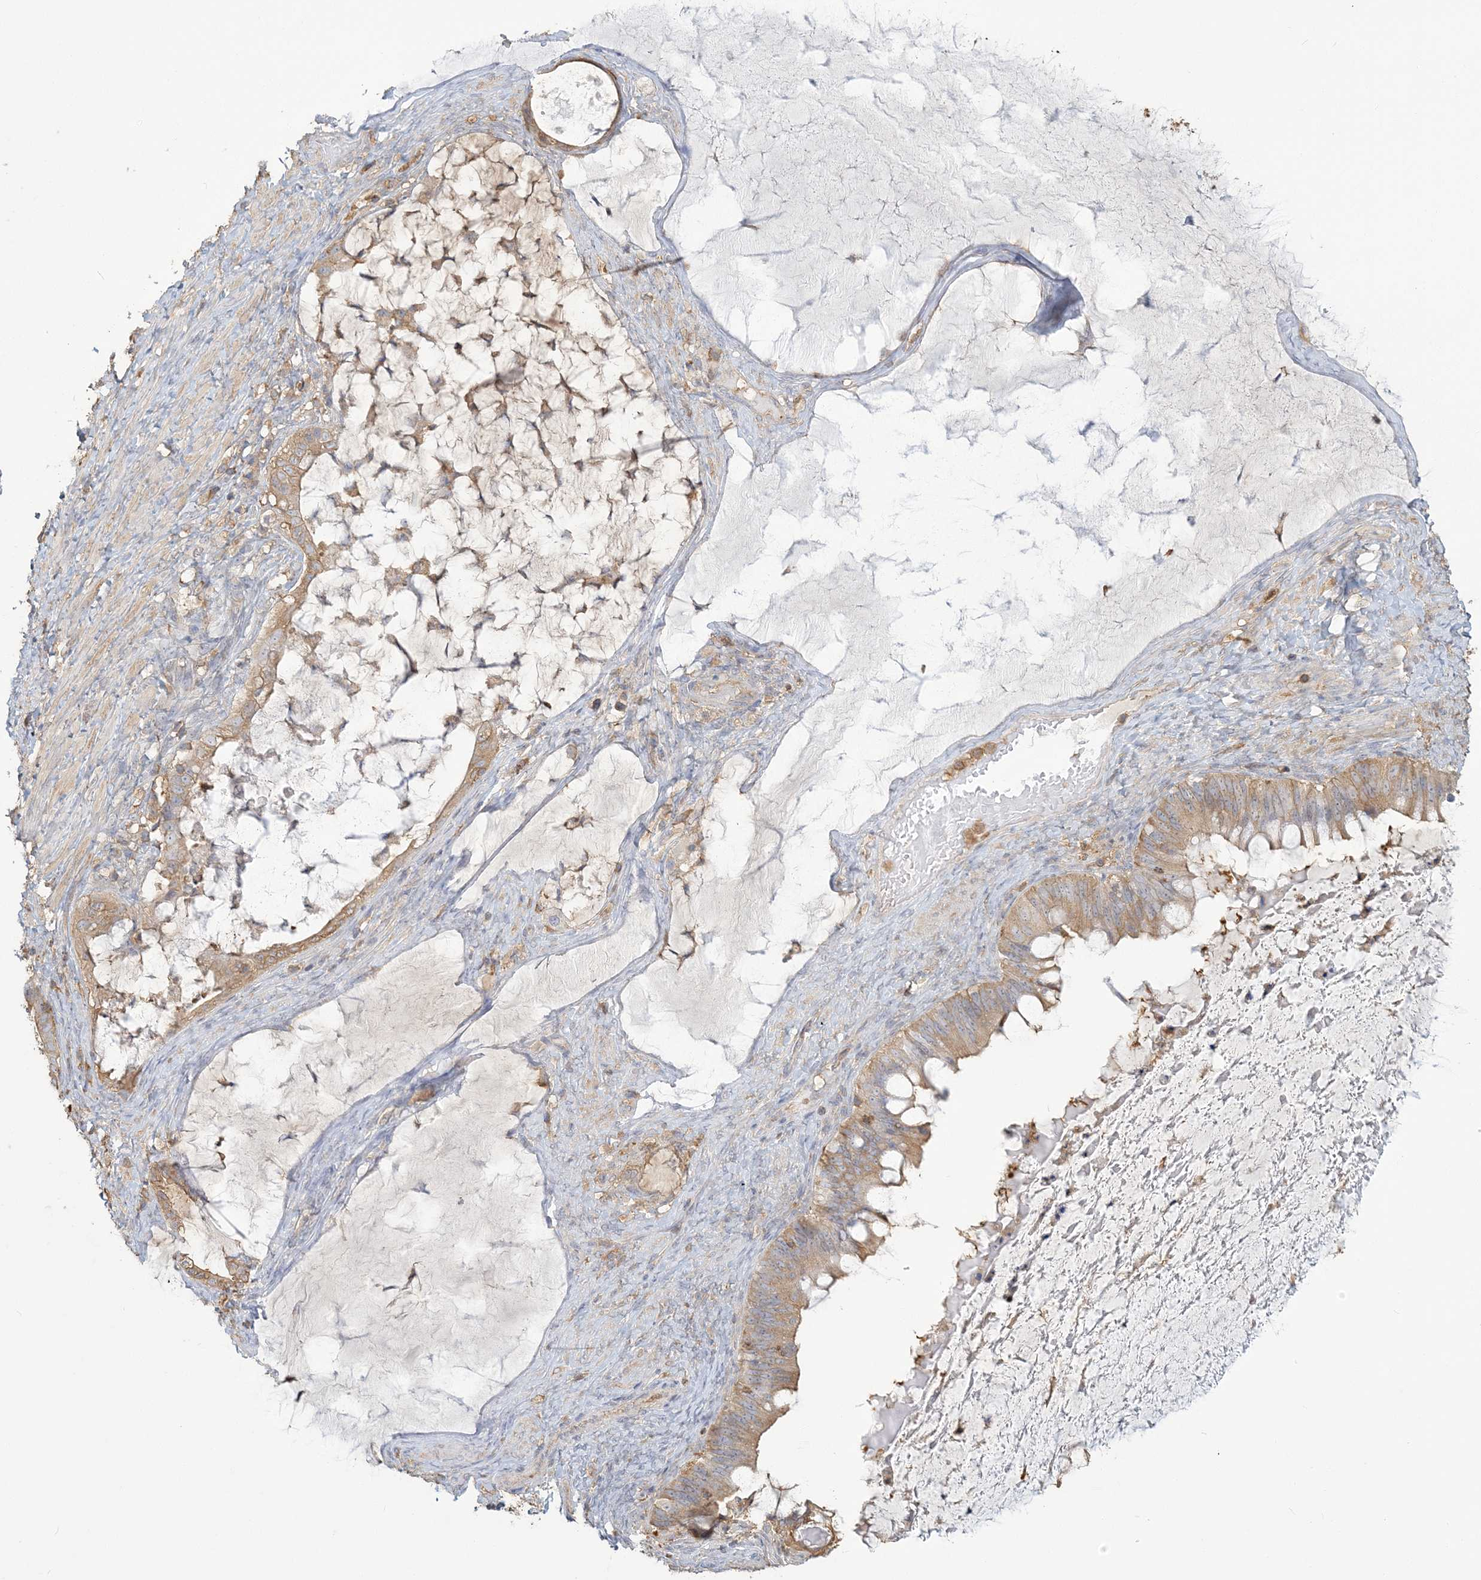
{"staining": {"intensity": "moderate", "quantity": ">75%", "location": "cytoplasmic/membranous"}, "tissue": "ovarian cancer", "cell_type": "Tumor cells", "image_type": "cancer", "snomed": [{"axis": "morphology", "description": "Cystadenocarcinoma, mucinous, NOS"}, {"axis": "topography", "description": "Ovary"}], "caption": "Immunohistochemical staining of ovarian mucinous cystadenocarcinoma exhibits moderate cytoplasmic/membranous protein expression in approximately >75% of tumor cells.", "gene": "ANKS1A", "patient": {"sex": "female", "age": 61}}